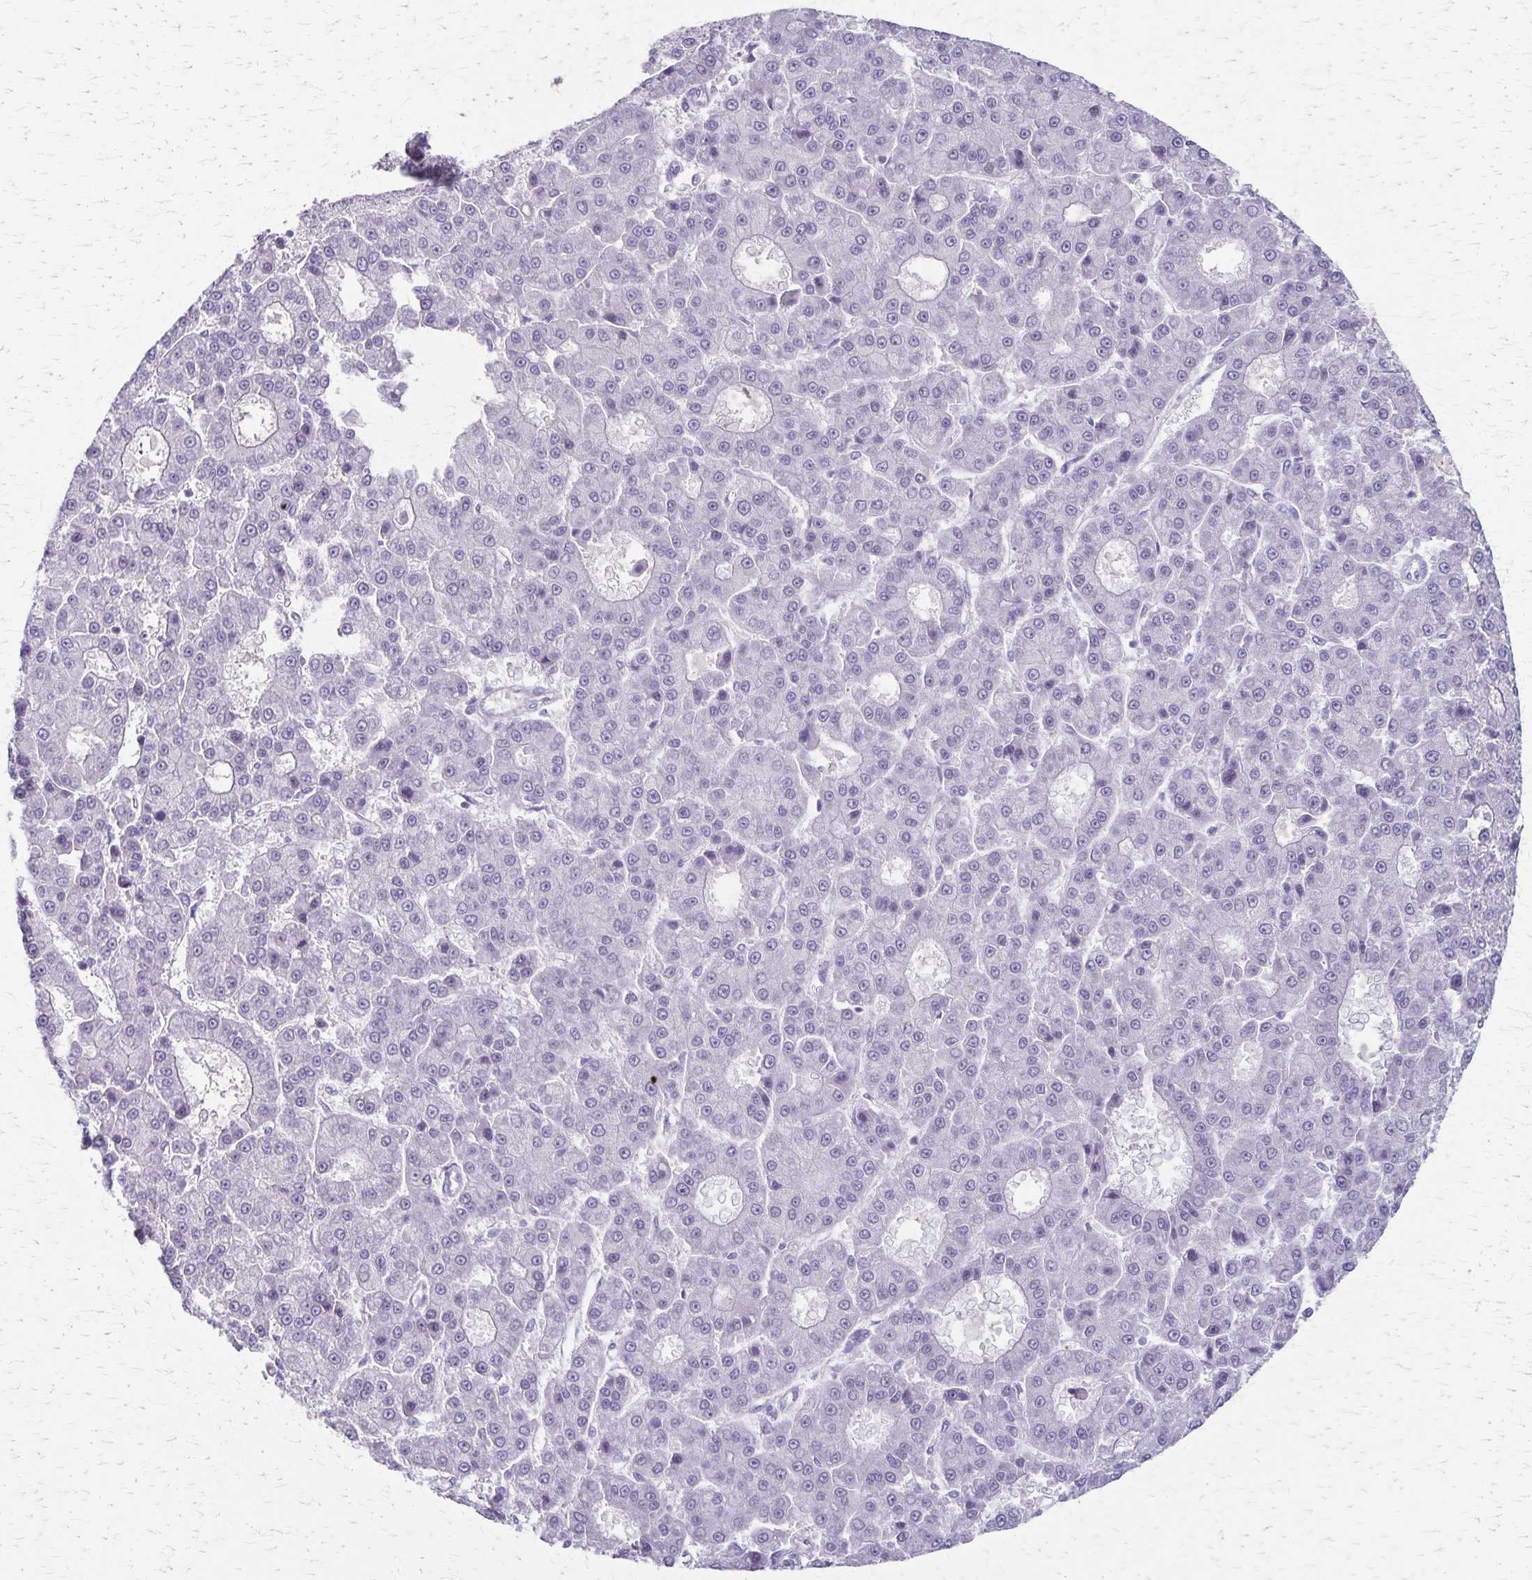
{"staining": {"intensity": "negative", "quantity": "none", "location": "none"}, "tissue": "liver cancer", "cell_type": "Tumor cells", "image_type": "cancer", "snomed": [{"axis": "morphology", "description": "Carcinoma, Hepatocellular, NOS"}, {"axis": "topography", "description": "Liver"}], "caption": "High power microscopy micrograph of an IHC image of liver cancer (hepatocellular carcinoma), revealing no significant expression in tumor cells.", "gene": "RASL10B", "patient": {"sex": "male", "age": 70}}